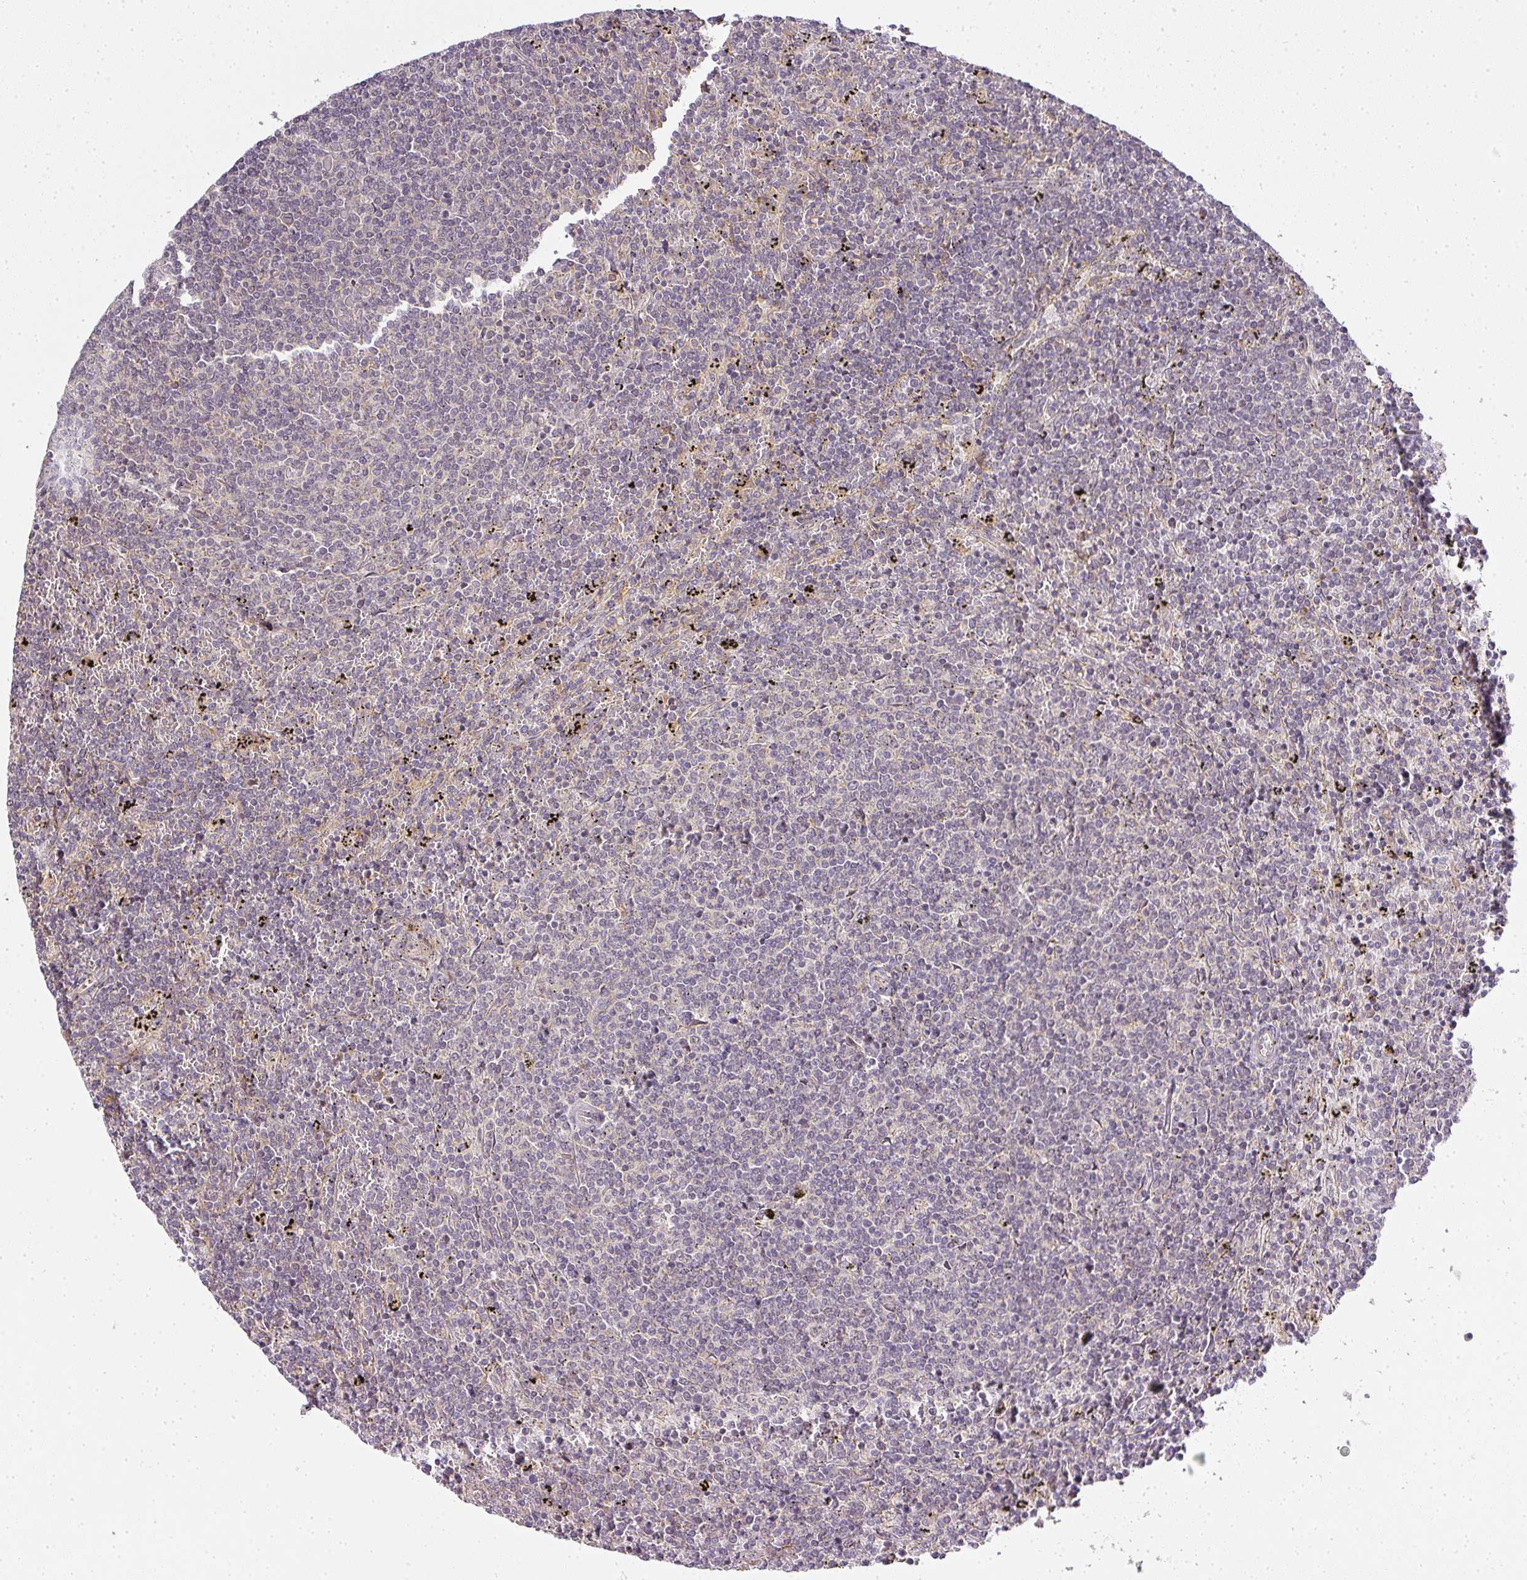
{"staining": {"intensity": "negative", "quantity": "none", "location": "none"}, "tissue": "lymphoma", "cell_type": "Tumor cells", "image_type": "cancer", "snomed": [{"axis": "morphology", "description": "Malignant lymphoma, non-Hodgkin's type, Low grade"}, {"axis": "topography", "description": "Spleen"}], "caption": "Image shows no significant protein expression in tumor cells of lymphoma.", "gene": "MED19", "patient": {"sex": "female", "age": 50}}